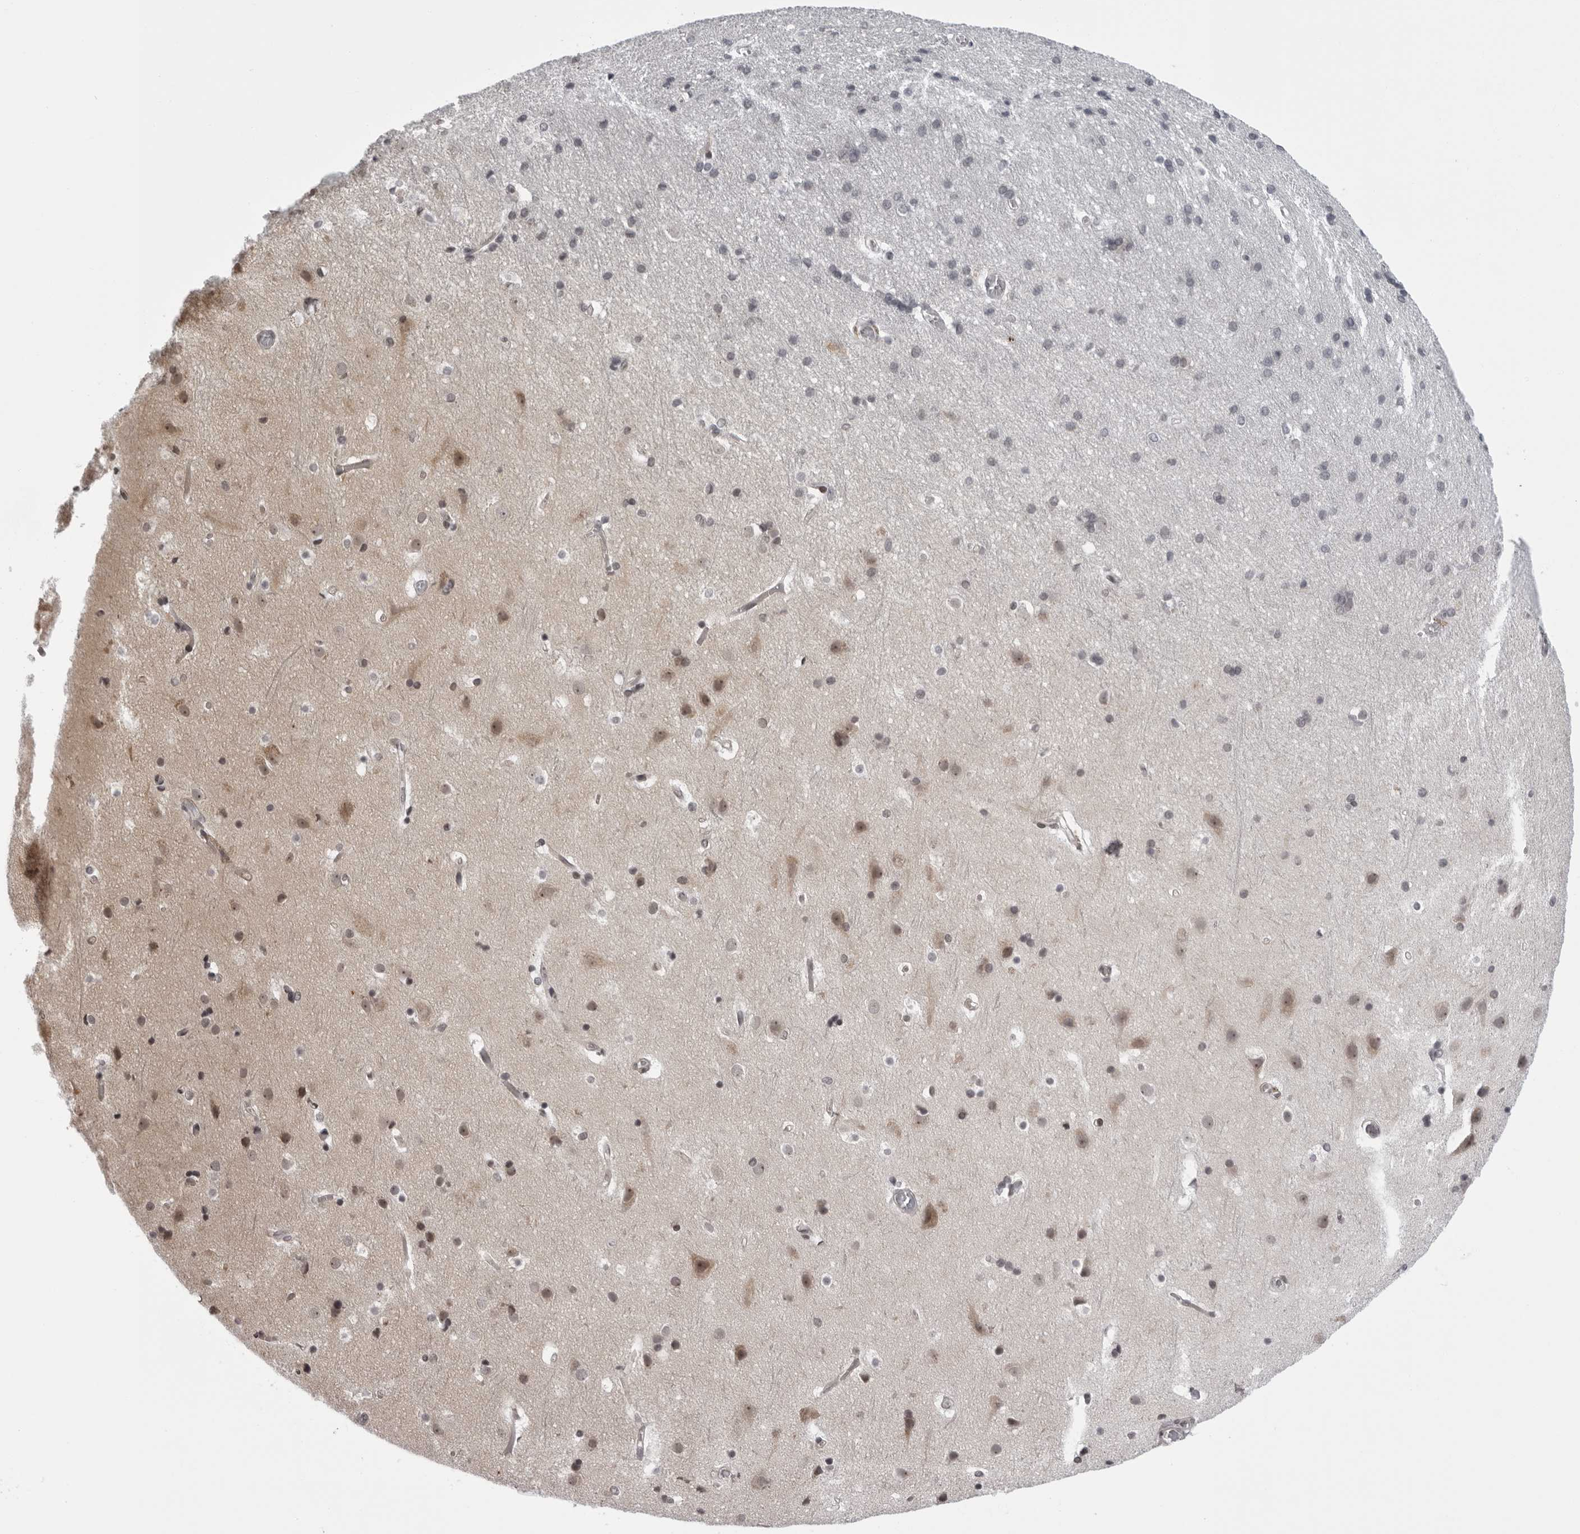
{"staining": {"intensity": "weak", "quantity": ">75%", "location": "nuclear"}, "tissue": "cerebral cortex", "cell_type": "Endothelial cells", "image_type": "normal", "snomed": [{"axis": "morphology", "description": "Normal tissue, NOS"}, {"axis": "topography", "description": "Cerebral cortex"}], "caption": "Immunohistochemical staining of unremarkable human cerebral cortex displays >75% levels of weak nuclear protein positivity in about >75% of endothelial cells.", "gene": "GCSAML", "patient": {"sex": "male", "age": 54}}